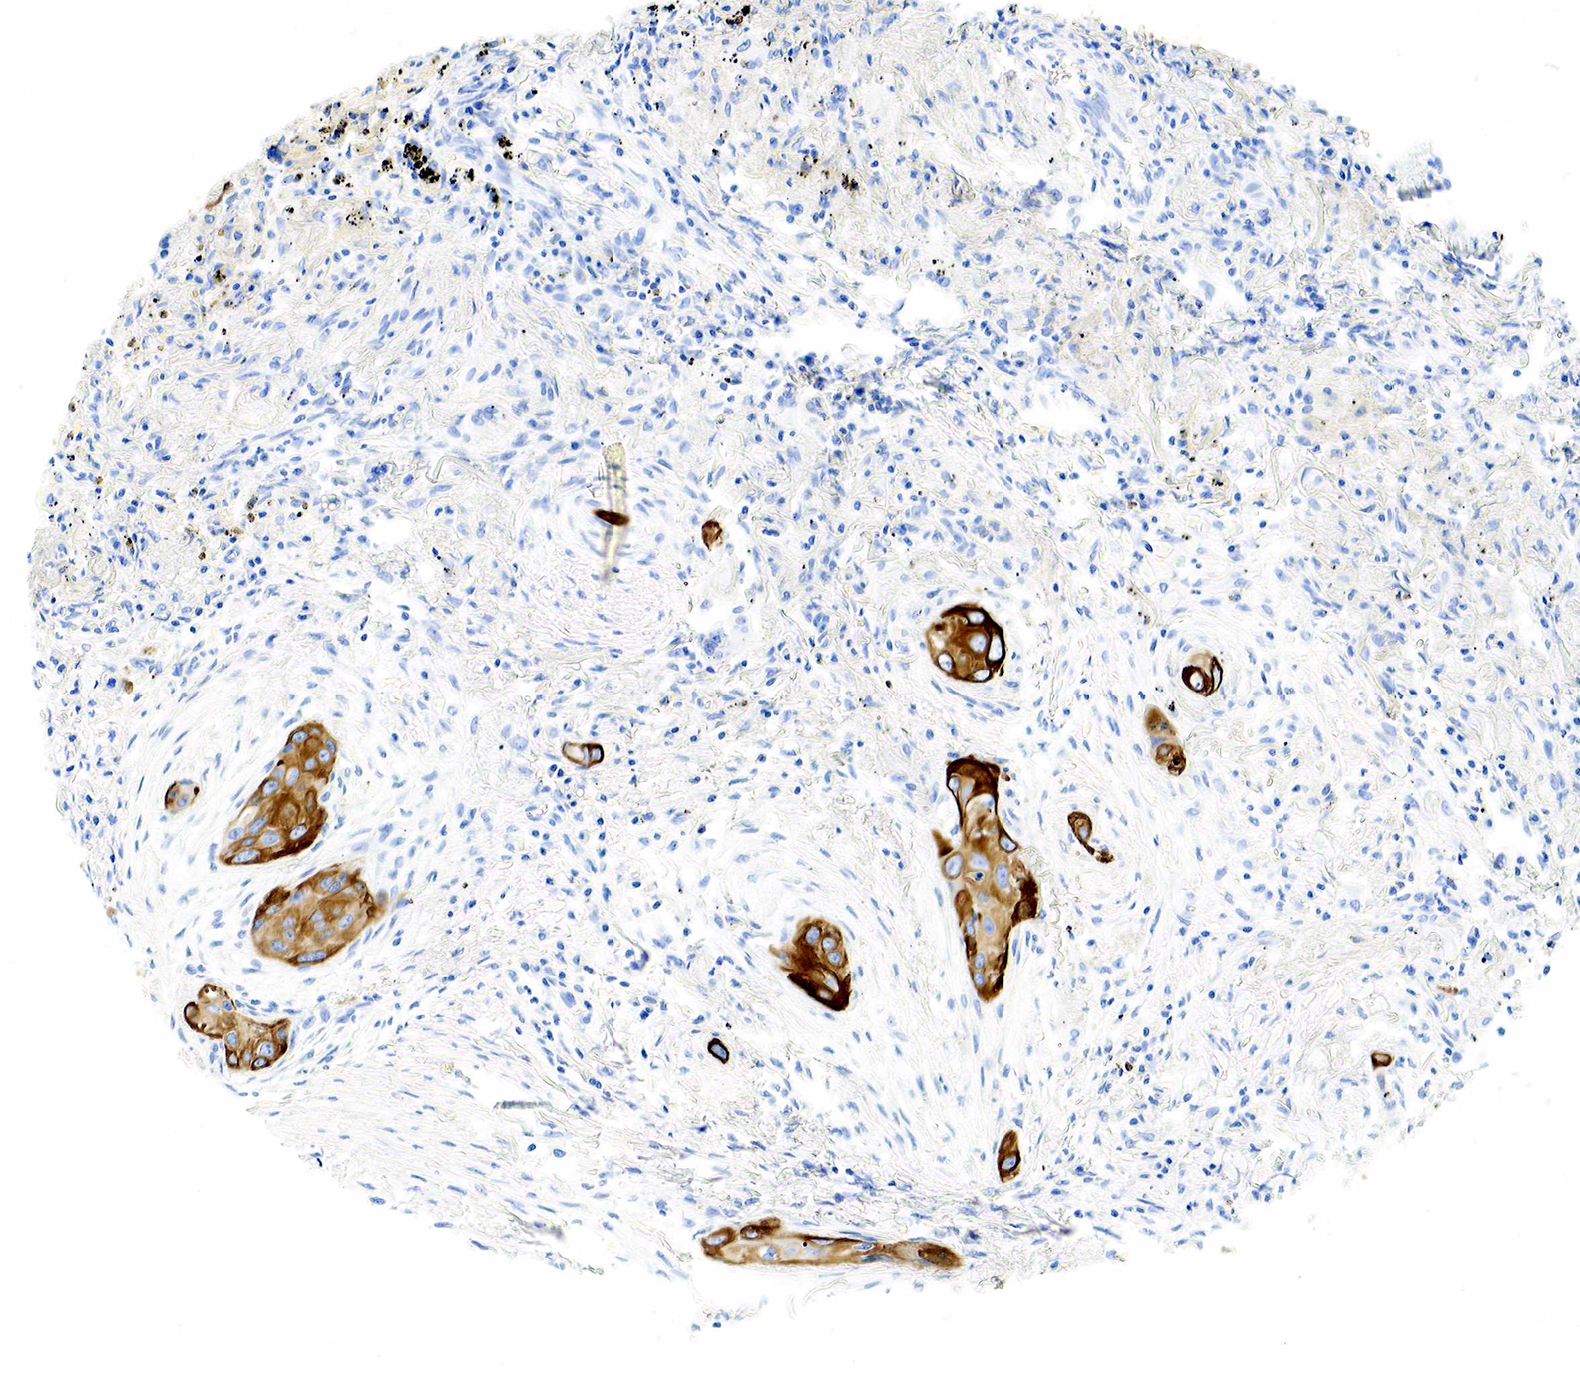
{"staining": {"intensity": "moderate", "quantity": "25%-75%", "location": "cytoplasmic/membranous"}, "tissue": "lung cancer", "cell_type": "Tumor cells", "image_type": "cancer", "snomed": [{"axis": "morphology", "description": "Squamous cell carcinoma, NOS"}, {"axis": "topography", "description": "Lung"}], "caption": "Immunohistochemistry of lung cancer (squamous cell carcinoma) displays medium levels of moderate cytoplasmic/membranous staining in approximately 25%-75% of tumor cells. (DAB (3,3'-diaminobenzidine) IHC with brightfield microscopy, high magnification).", "gene": "KRT7", "patient": {"sex": "male", "age": 71}}